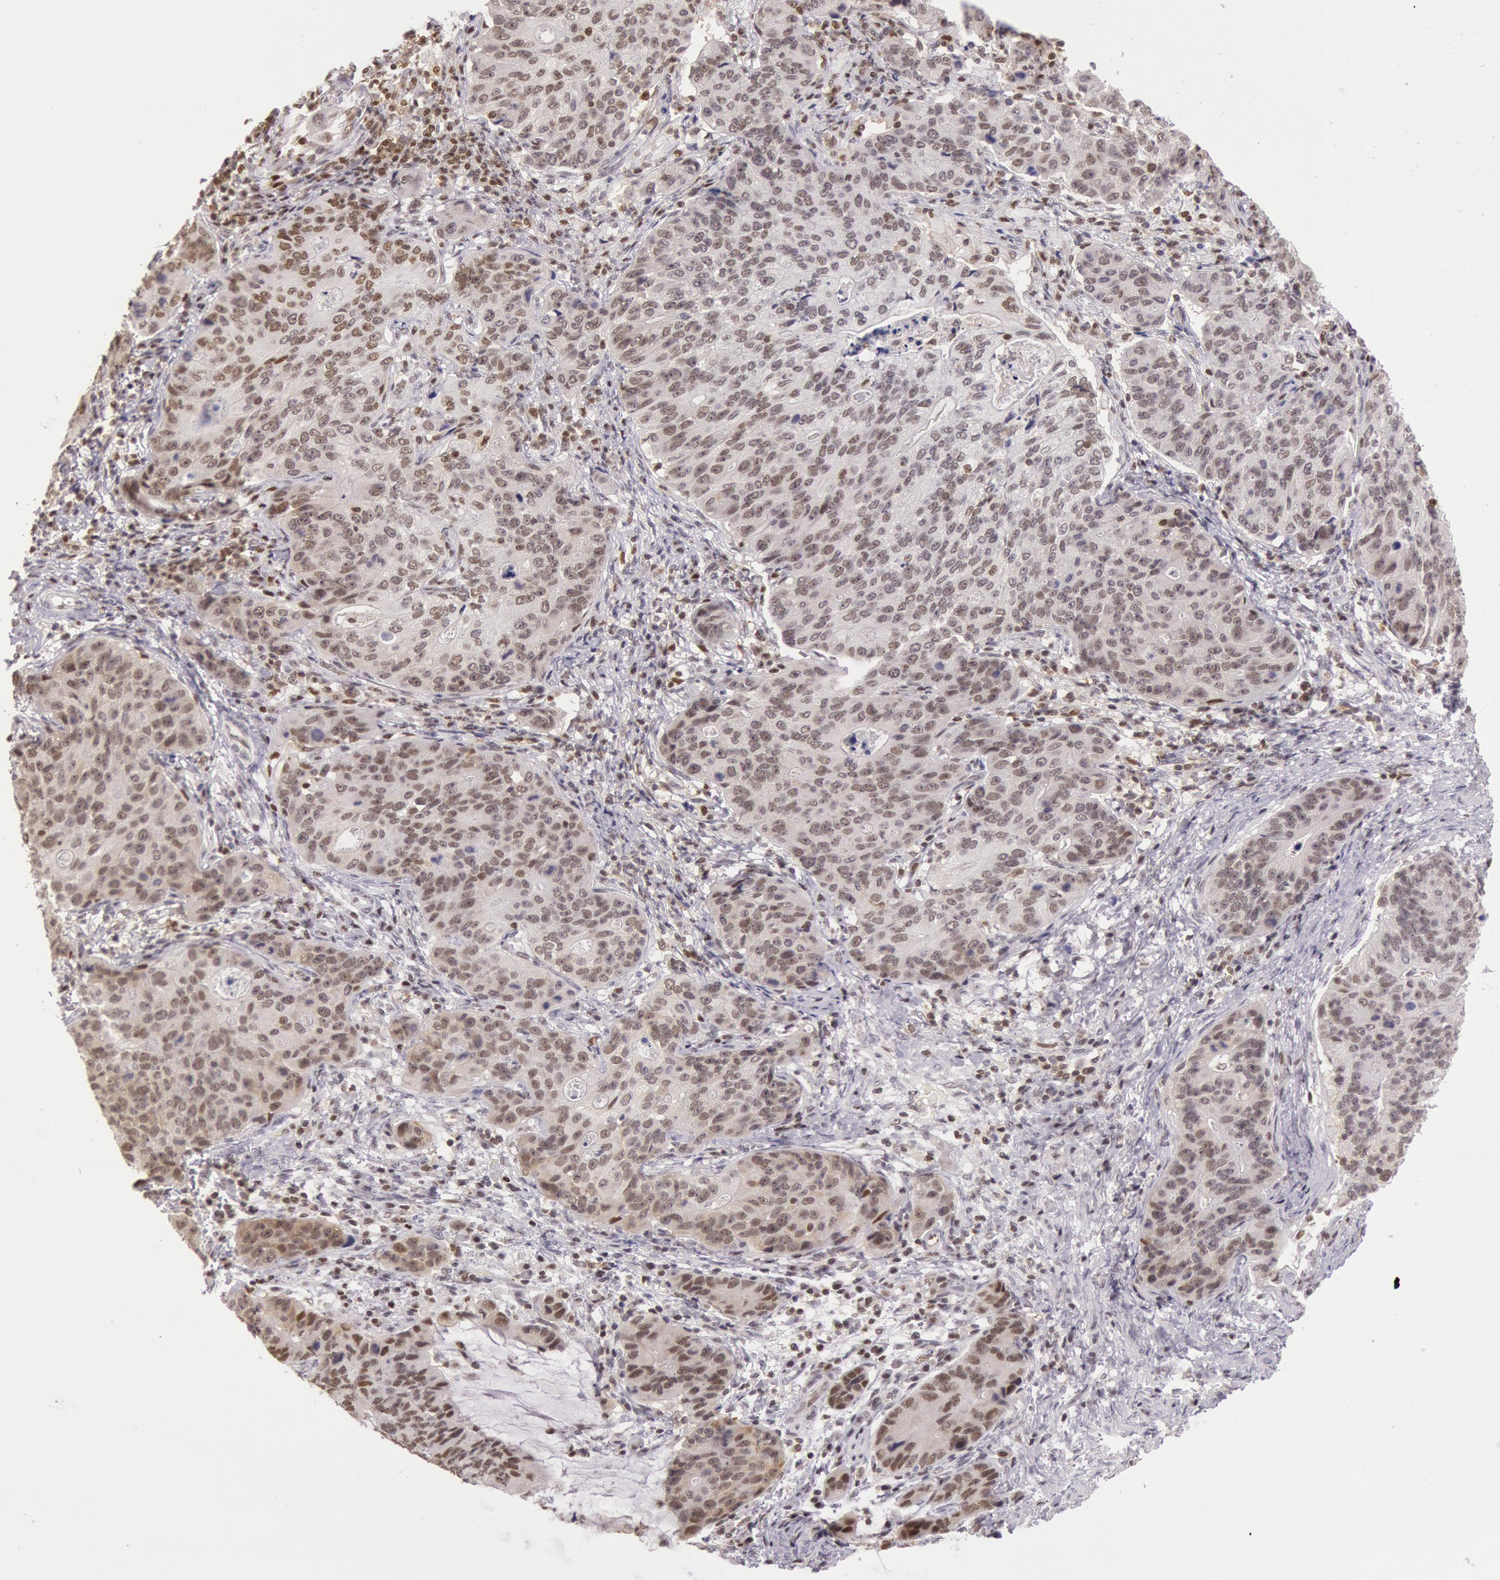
{"staining": {"intensity": "moderate", "quantity": ">75%", "location": "nuclear"}, "tissue": "stomach cancer", "cell_type": "Tumor cells", "image_type": "cancer", "snomed": [{"axis": "morphology", "description": "Adenocarcinoma, NOS"}, {"axis": "topography", "description": "Esophagus"}, {"axis": "topography", "description": "Stomach"}], "caption": "Immunohistochemistry (IHC) of stomach cancer (adenocarcinoma) shows medium levels of moderate nuclear positivity in approximately >75% of tumor cells.", "gene": "ESS2", "patient": {"sex": "male", "age": 74}}